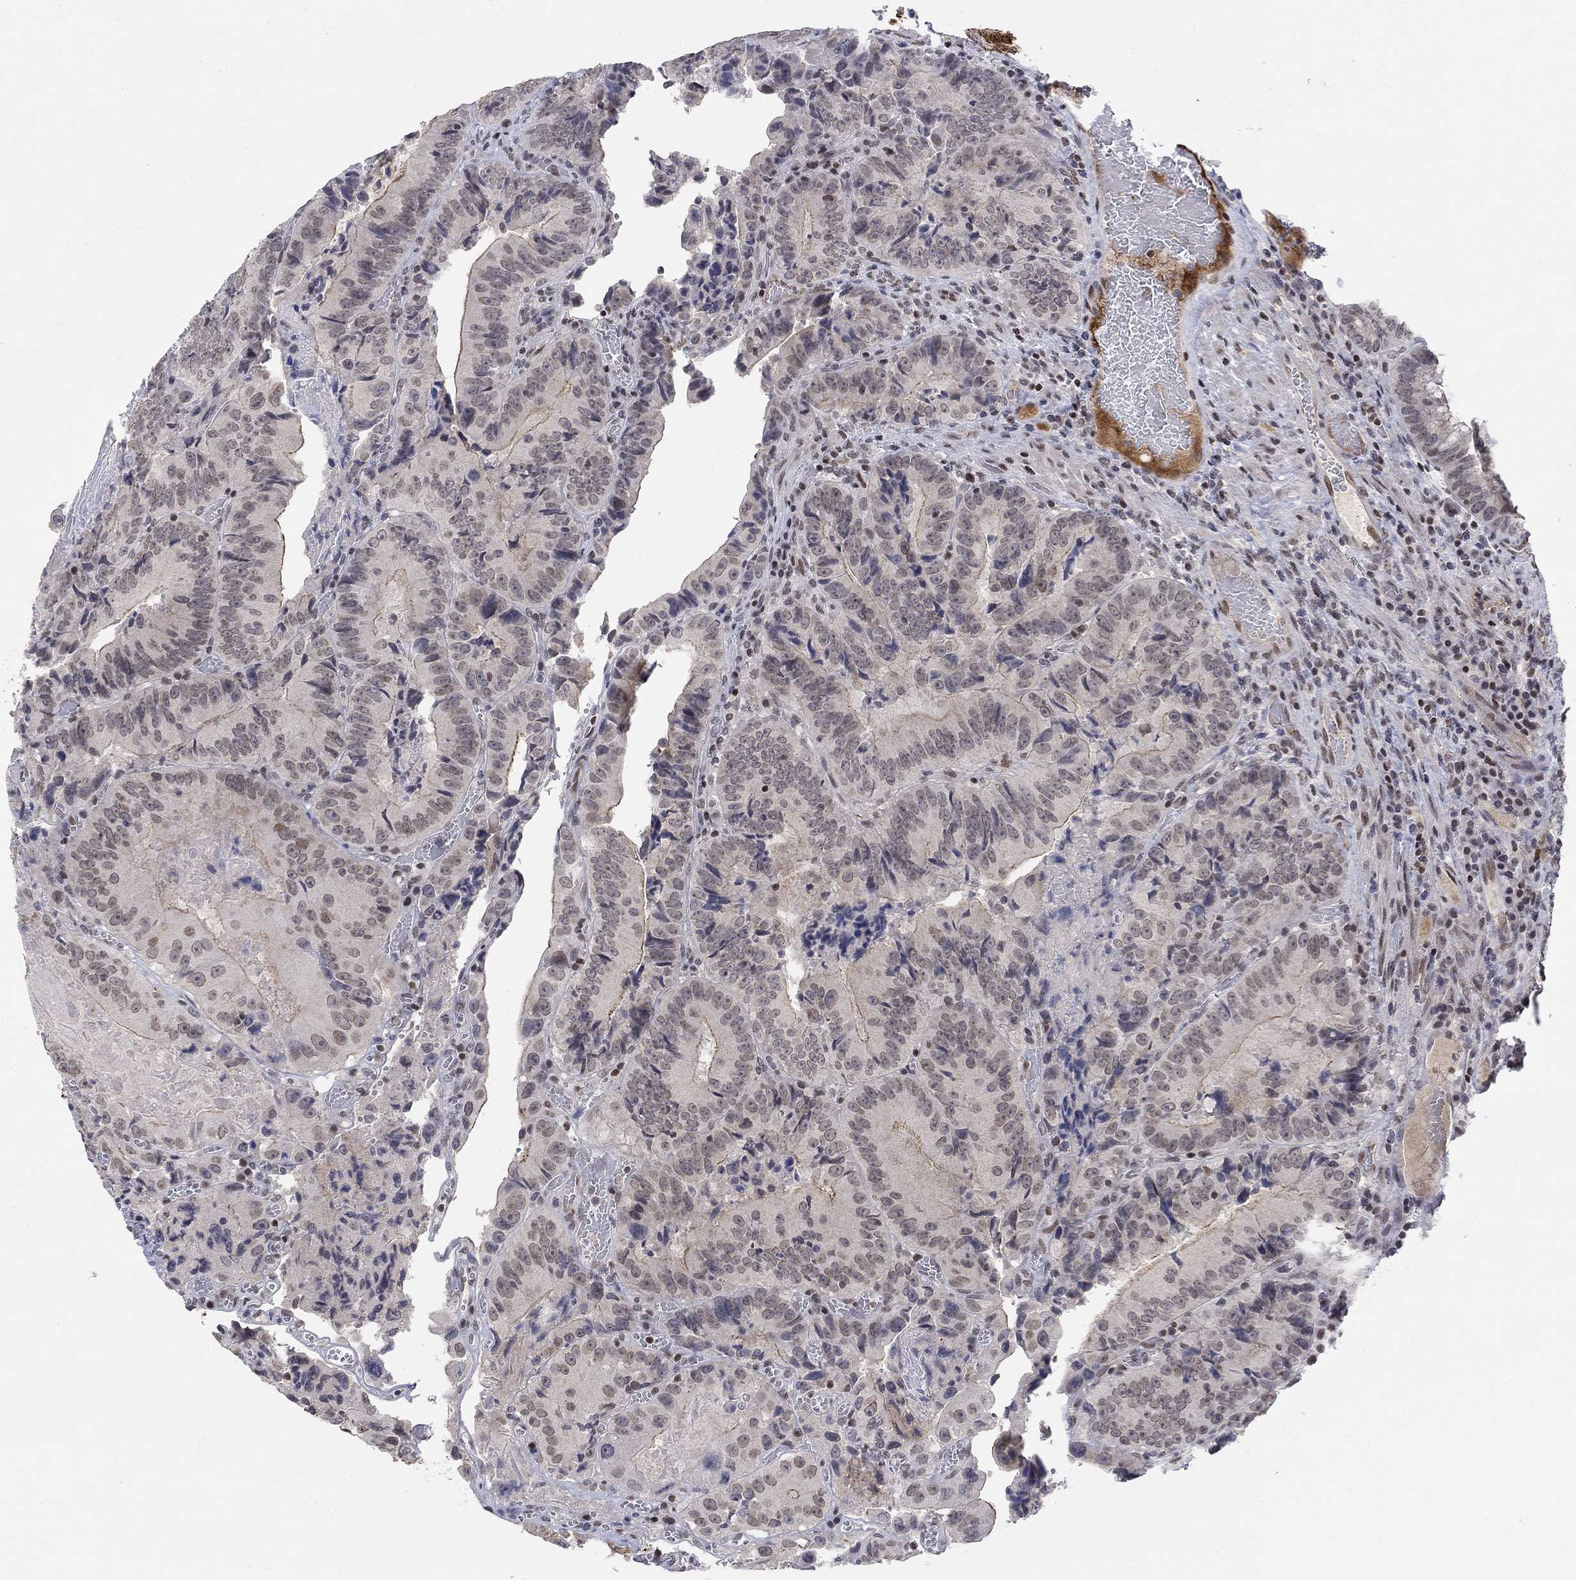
{"staining": {"intensity": "moderate", "quantity": "<25%", "location": "cytoplasmic/membranous"}, "tissue": "colorectal cancer", "cell_type": "Tumor cells", "image_type": "cancer", "snomed": [{"axis": "morphology", "description": "Adenocarcinoma, NOS"}, {"axis": "topography", "description": "Colon"}], "caption": "Immunohistochemical staining of colorectal cancer (adenocarcinoma) exhibits low levels of moderate cytoplasmic/membranous expression in about <25% of tumor cells. (Stains: DAB in brown, nuclei in blue, Microscopy: brightfield microscopy at high magnification).", "gene": "KLF12", "patient": {"sex": "female", "age": 86}}